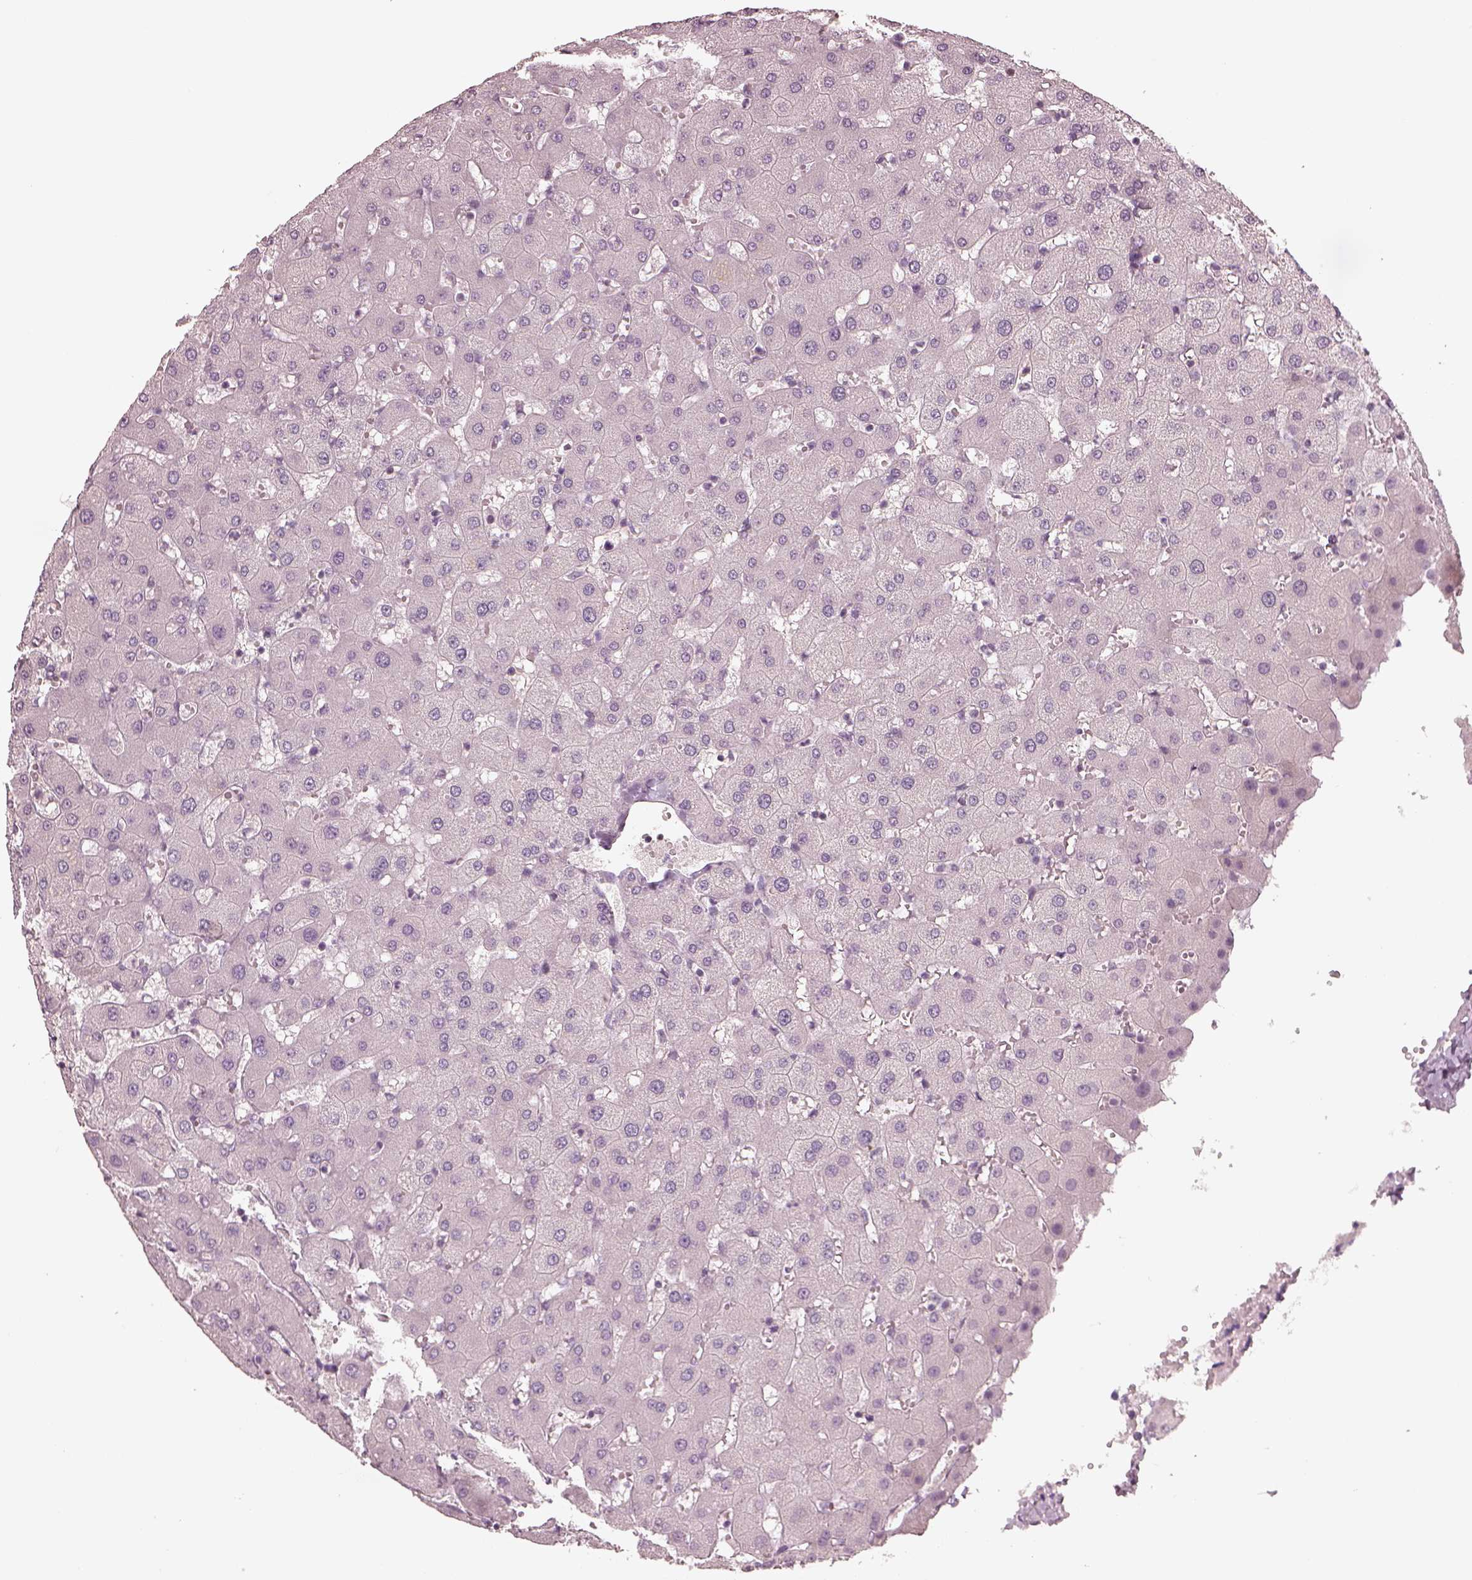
{"staining": {"intensity": "negative", "quantity": "none", "location": "none"}, "tissue": "liver", "cell_type": "Cholangiocytes", "image_type": "normal", "snomed": [{"axis": "morphology", "description": "Normal tissue, NOS"}, {"axis": "topography", "description": "Liver"}], "caption": "Cholangiocytes show no significant protein positivity in benign liver. Brightfield microscopy of immunohistochemistry (IHC) stained with DAB (3,3'-diaminobenzidine) (brown) and hematoxylin (blue), captured at high magnification.", "gene": "EGR4", "patient": {"sex": "female", "age": 63}}